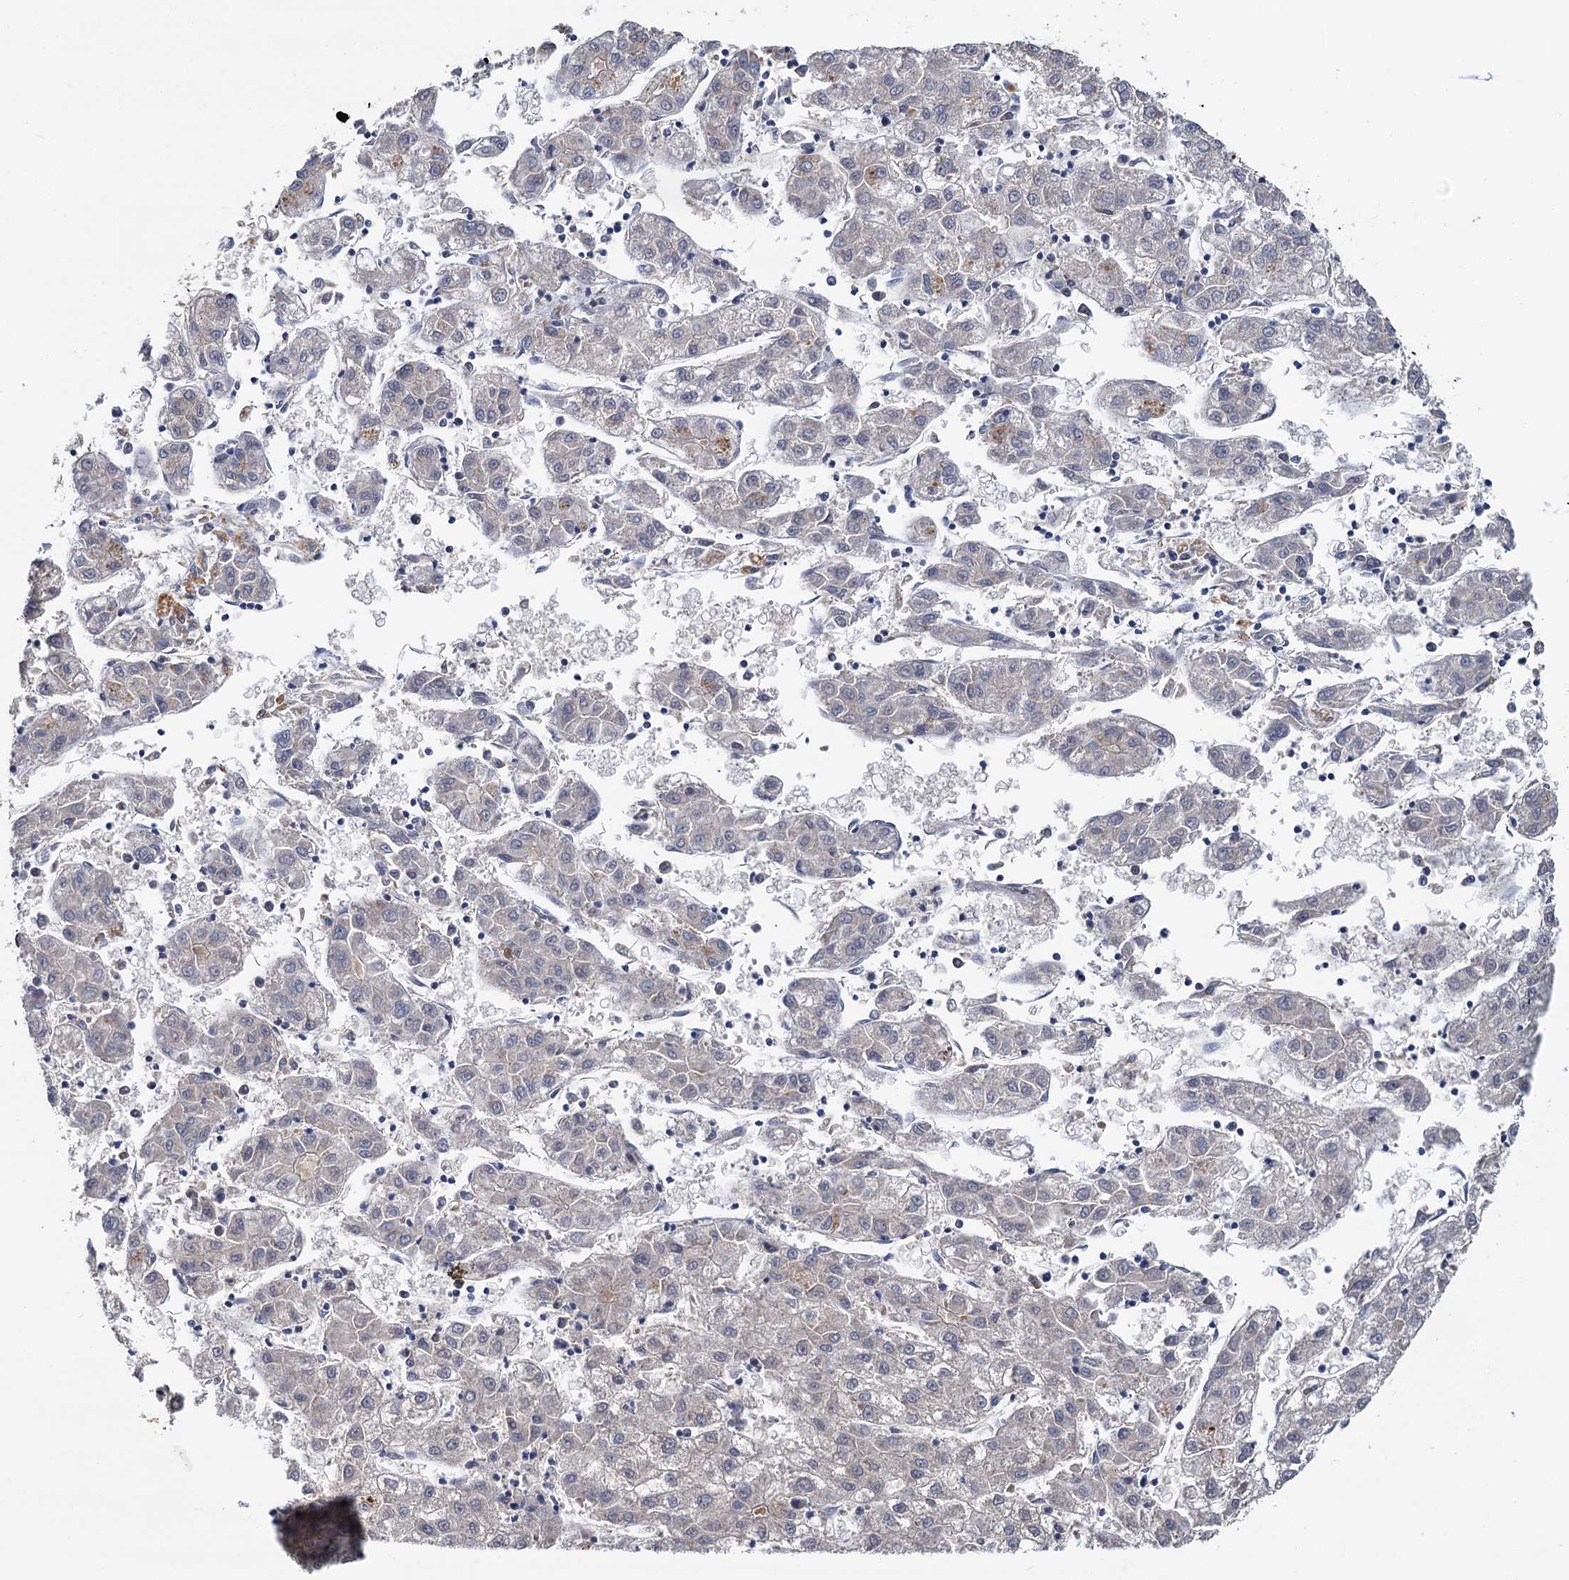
{"staining": {"intensity": "negative", "quantity": "none", "location": "none"}, "tissue": "liver cancer", "cell_type": "Tumor cells", "image_type": "cancer", "snomed": [{"axis": "morphology", "description": "Carcinoma, Hepatocellular, NOS"}, {"axis": "topography", "description": "Liver"}], "caption": "A high-resolution photomicrograph shows IHC staining of liver cancer (hepatocellular carcinoma), which shows no significant staining in tumor cells. (Stains: DAB (3,3'-diaminobenzidine) immunohistochemistry with hematoxylin counter stain, Microscopy: brightfield microscopy at high magnification).", "gene": "ANKRD42", "patient": {"sex": "male", "age": 72}}